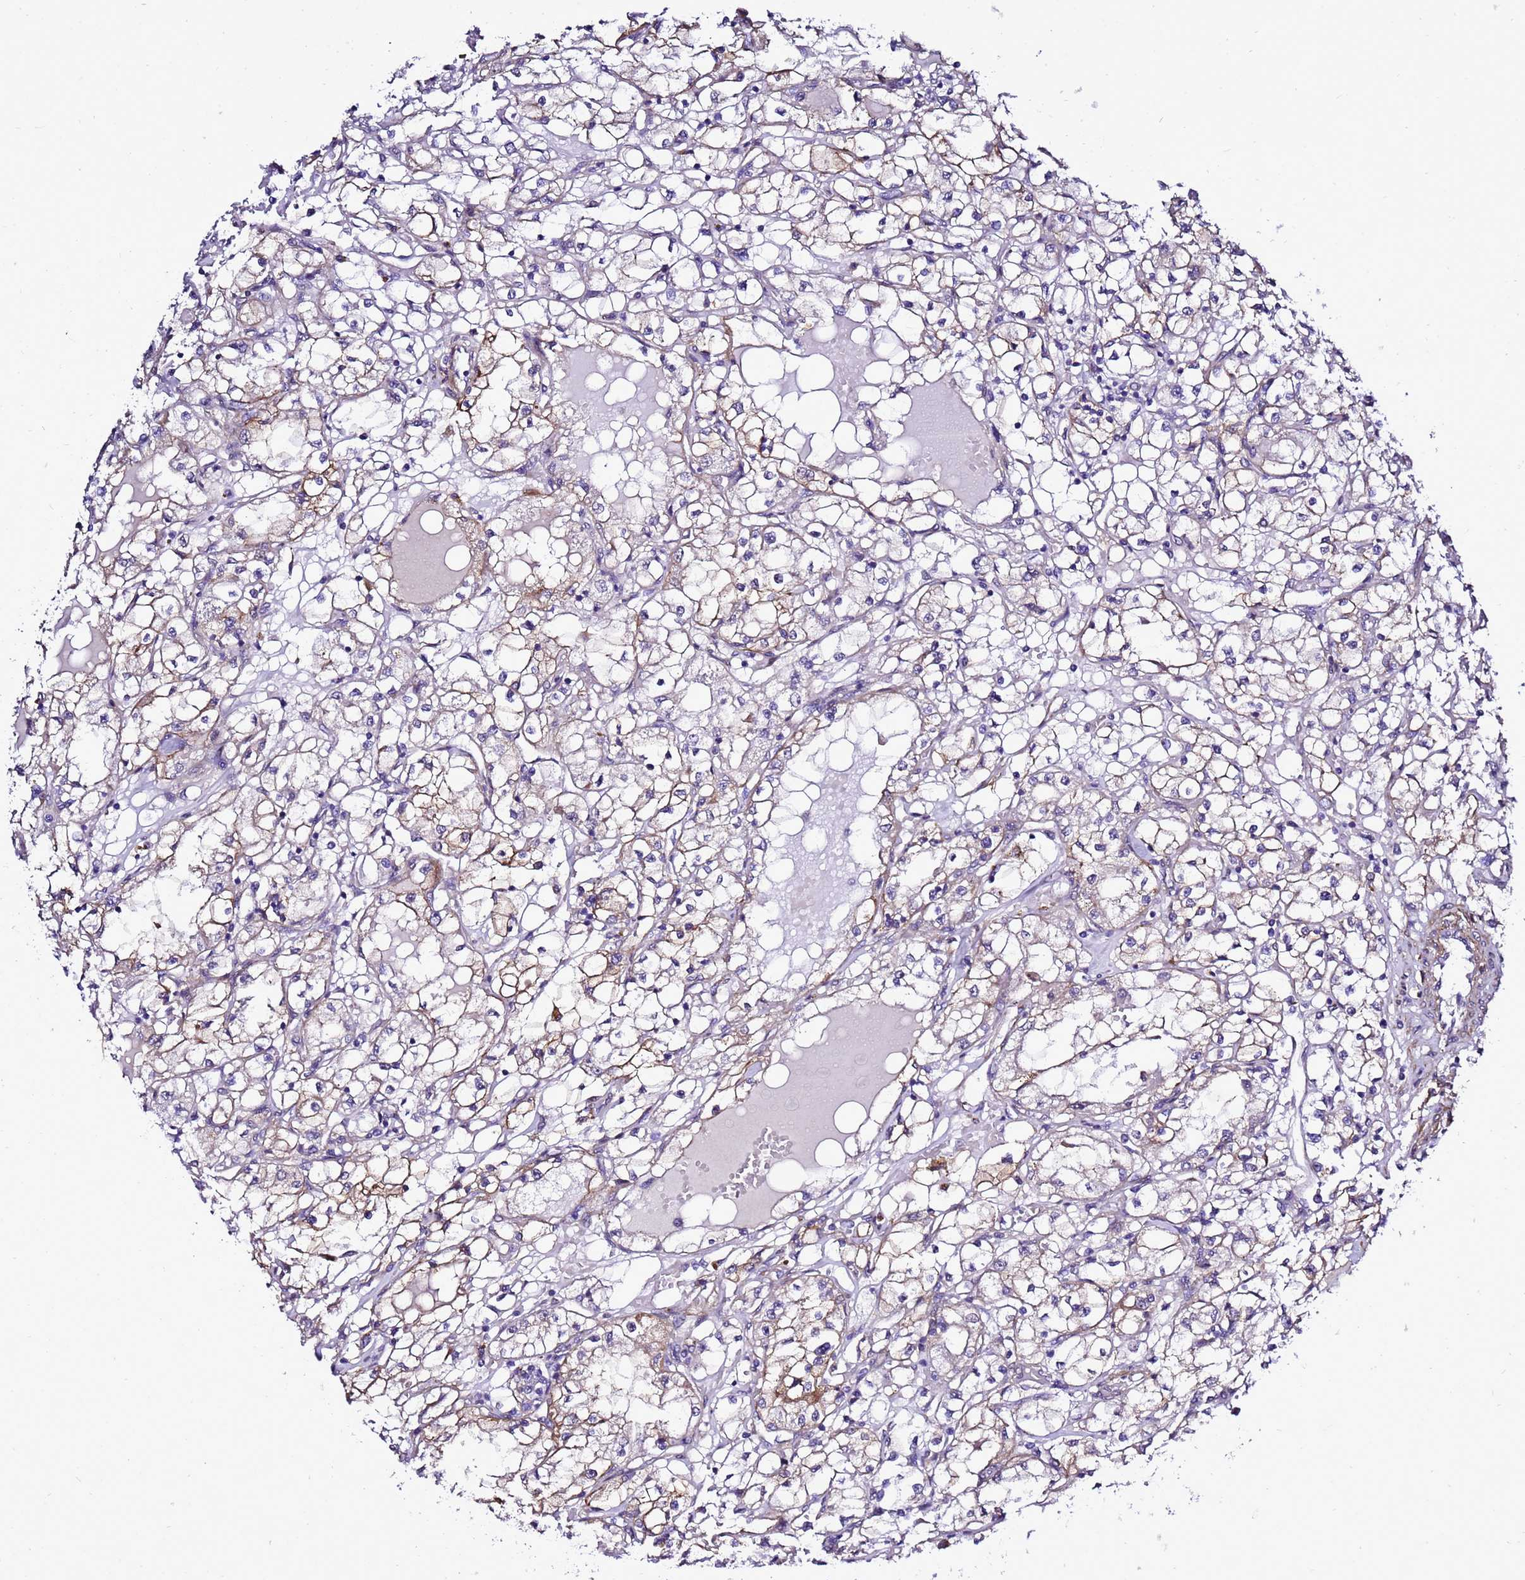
{"staining": {"intensity": "moderate", "quantity": "<25%", "location": "cytoplasmic/membranous"}, "tissue": "renal cancer", "cell_type": "Tumor cells", "image_type": "cancer", "snomed": [{"axis": "morphology", "description": "Adenocarcinoma, NOS"}, {"axis": "topography", "description": "Kidney"}], "caption": "Moderate cytoplasmic/membranous positivity is appreciated in approximately <25% of tumor cells in renal cancer. (DAB IHC with brightfield microscopy, high magnification).", "gene": "GZF1", "patient": {"sex": "male", "age": 56}}